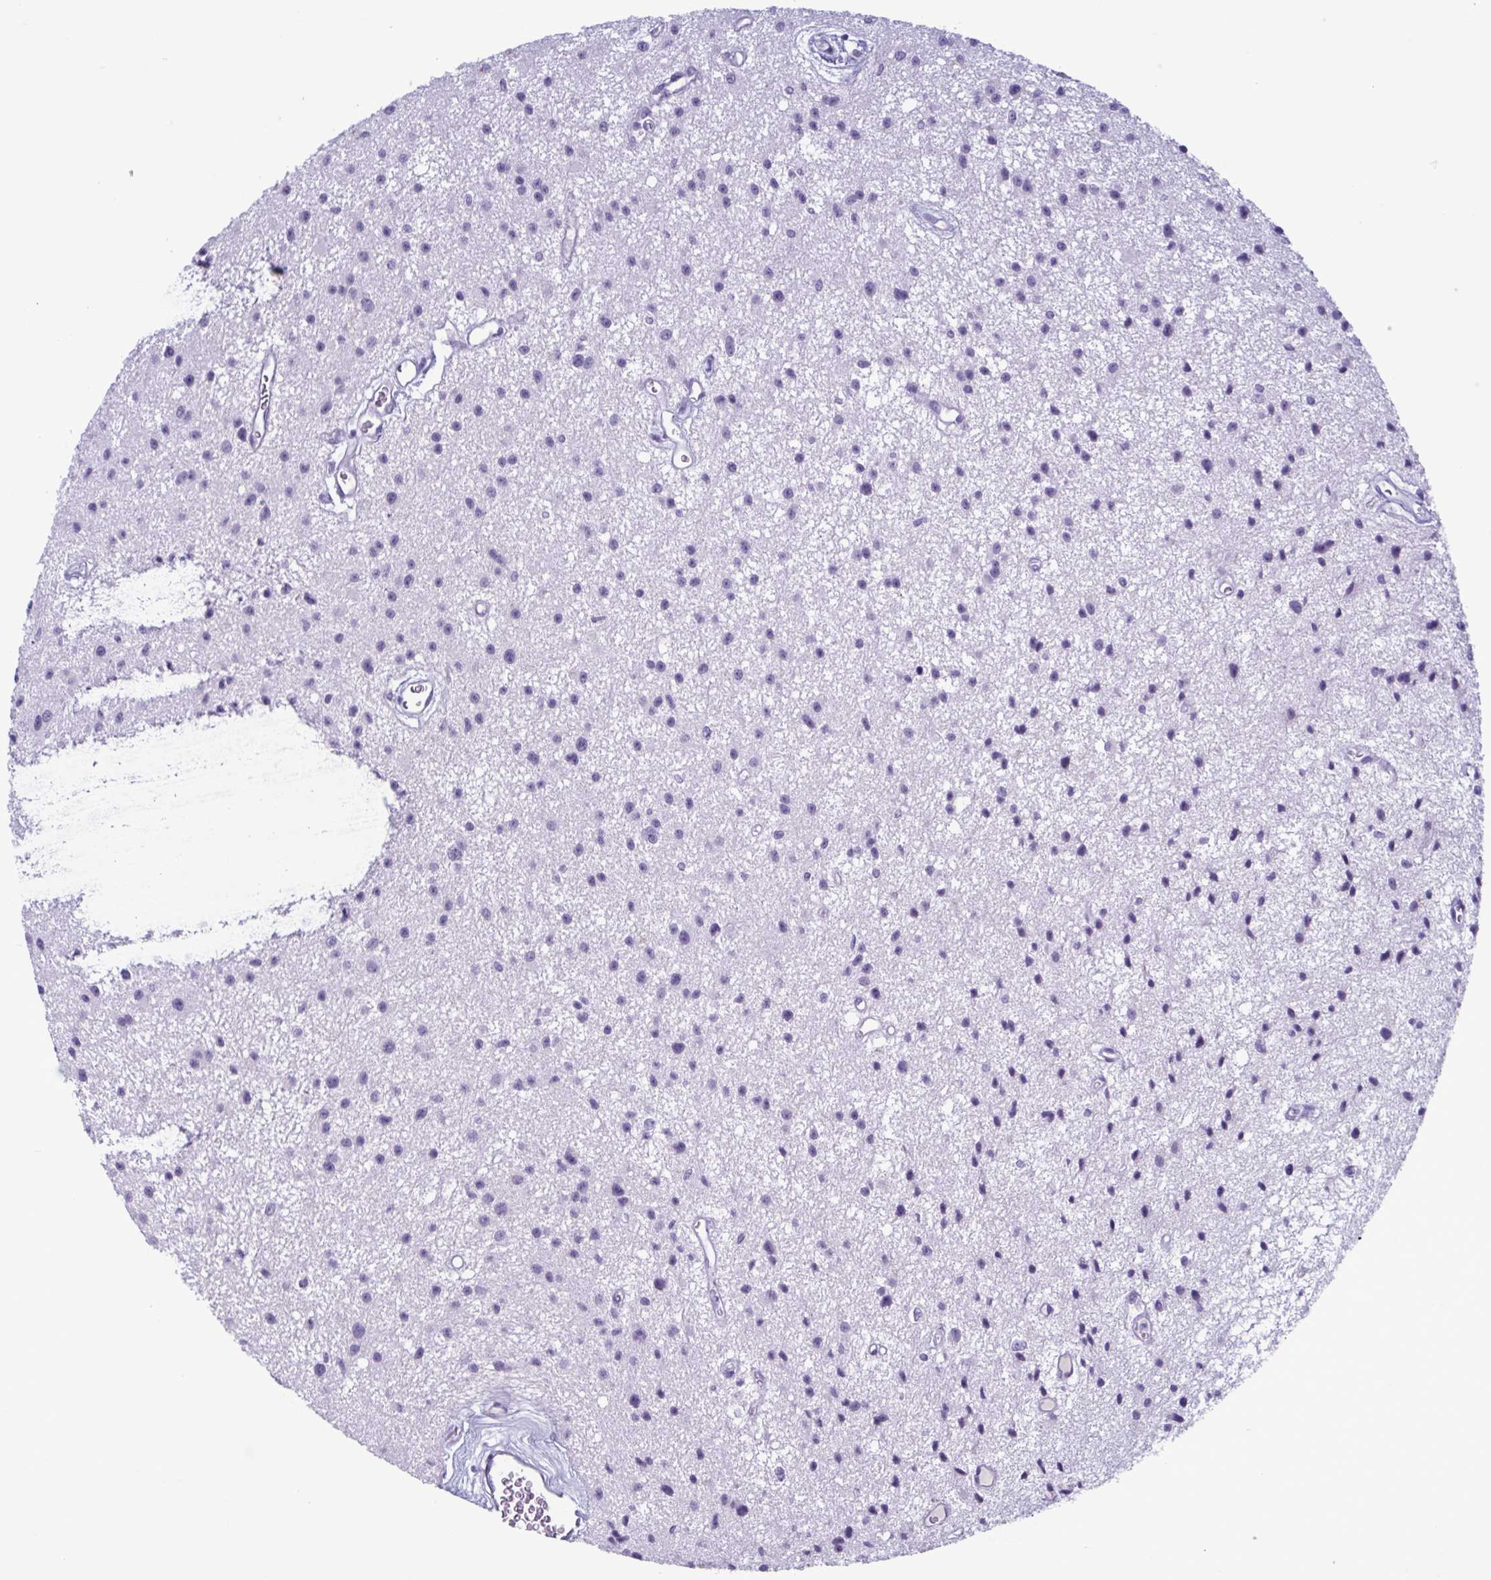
{"staining": {"intensity": "negative", "quantity": "none", "location": "none"}, "tissue": "glioma", "cell_type": "Tumor cells", "image_type": "cancer", "snomed": [{"axis": "morphology", "description": "Glioma, malignant, Low grade"}, {"axis": "topography", "description": "Brain"}], "caption": "IHC photomicrograph of neoplastic tissue: low-grade glioma (malignant) stained with DAB (3,3'-diaminobenzidine) displays no significant protein positivity in tumor cells.", "gene": "INAFM1", "patient": {"sex": "male", "age": 43}}